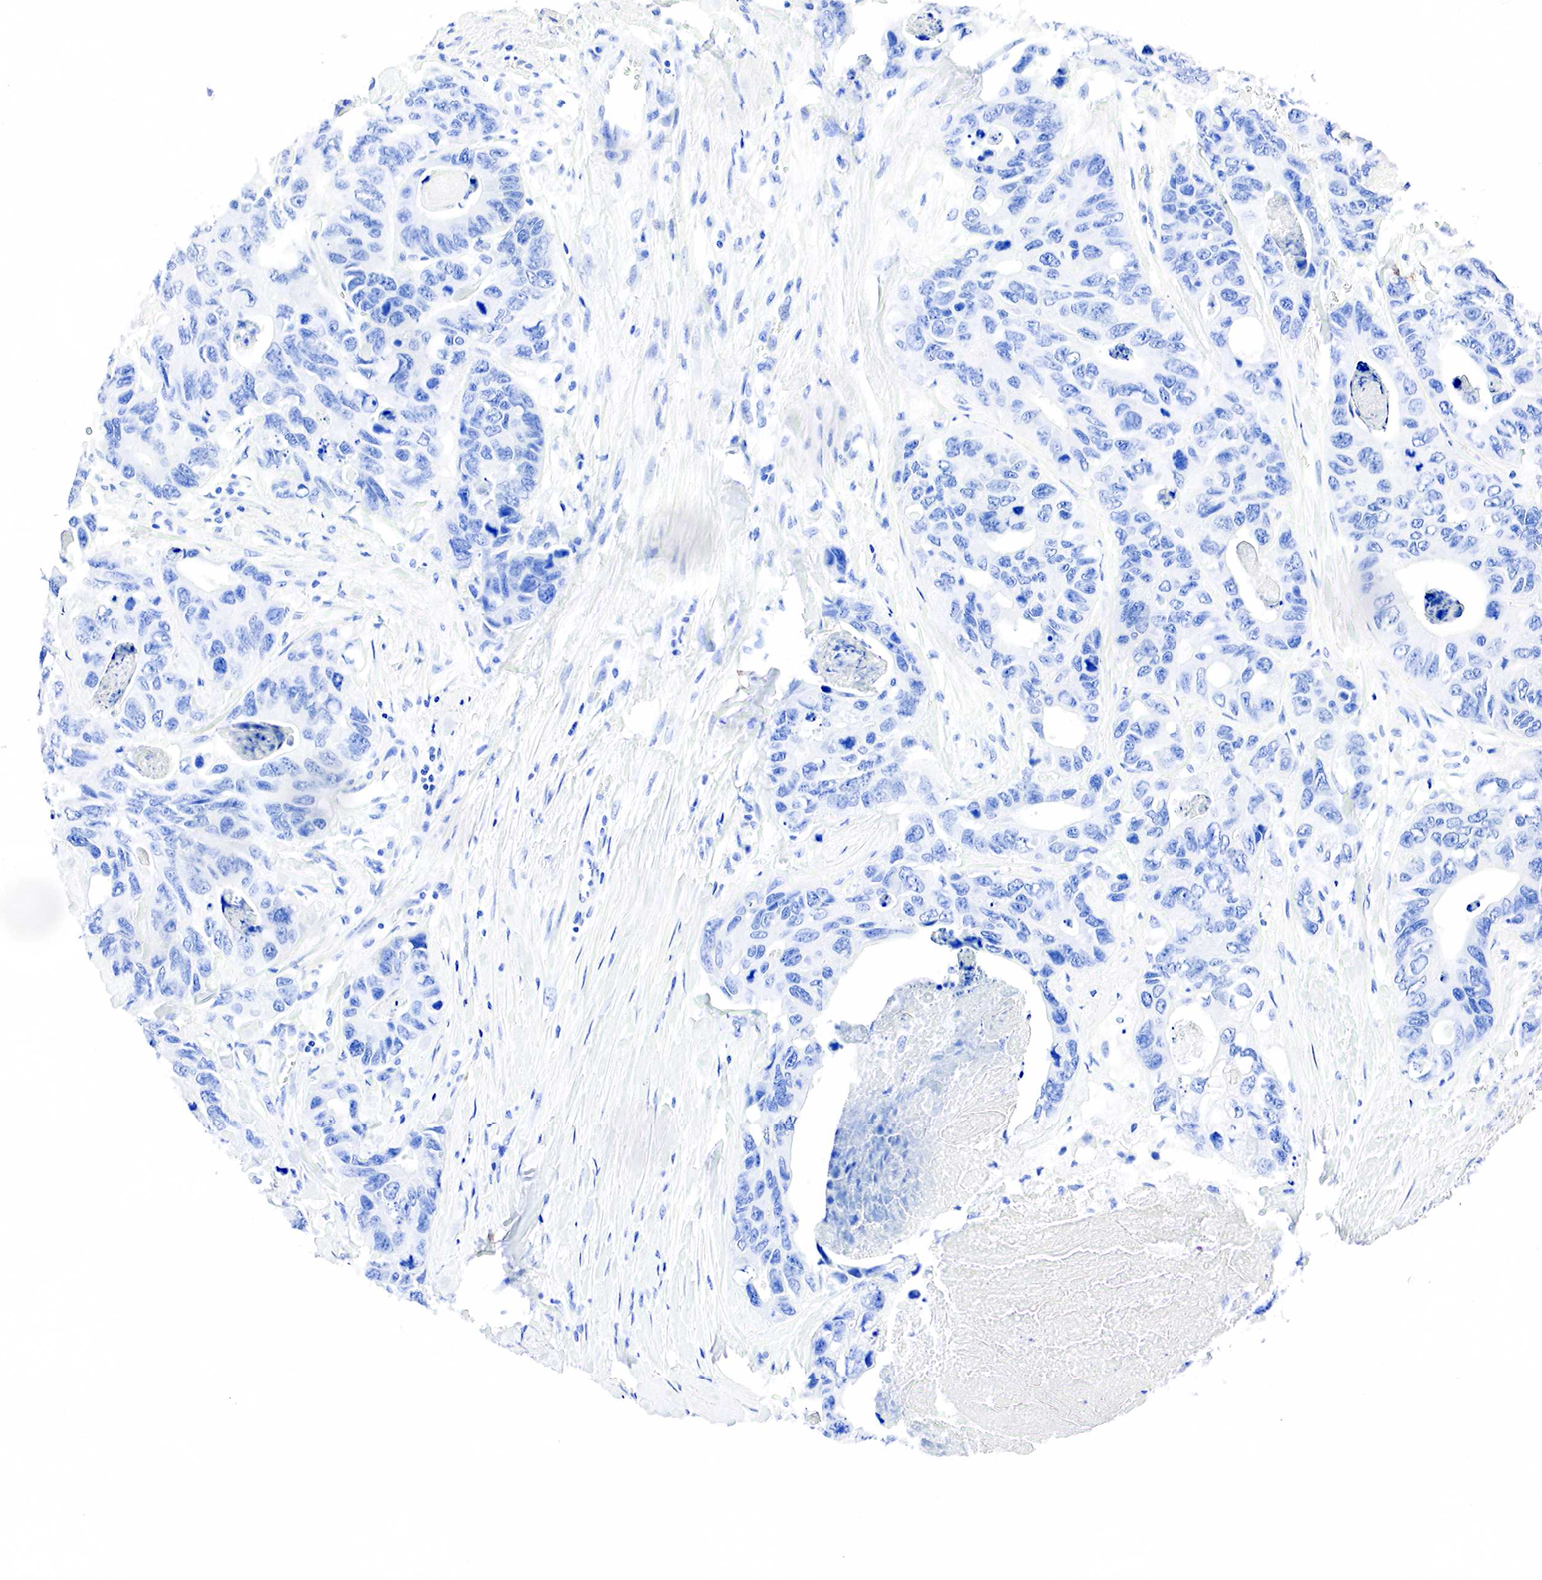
{"staining": {"intensity": "negative", "quantity": "none", "location": "none"}, "tissue": "colorectal cancer", "cell_type": "Tumor cells", "image_type": "cancer", "snomed": [{"axis": "morphology", "description": "Adenocarcinoma, NOS"}, {"axis": "topography", "description": "Colon"}], "caption": "This is an immunohistochemistry (IHC) photomicrograph of human adenocarcinoma (colorectal). There is no positivity in tumor cells.", "gene": "PTH", "patient": {"sex": "female", "age": 86}}